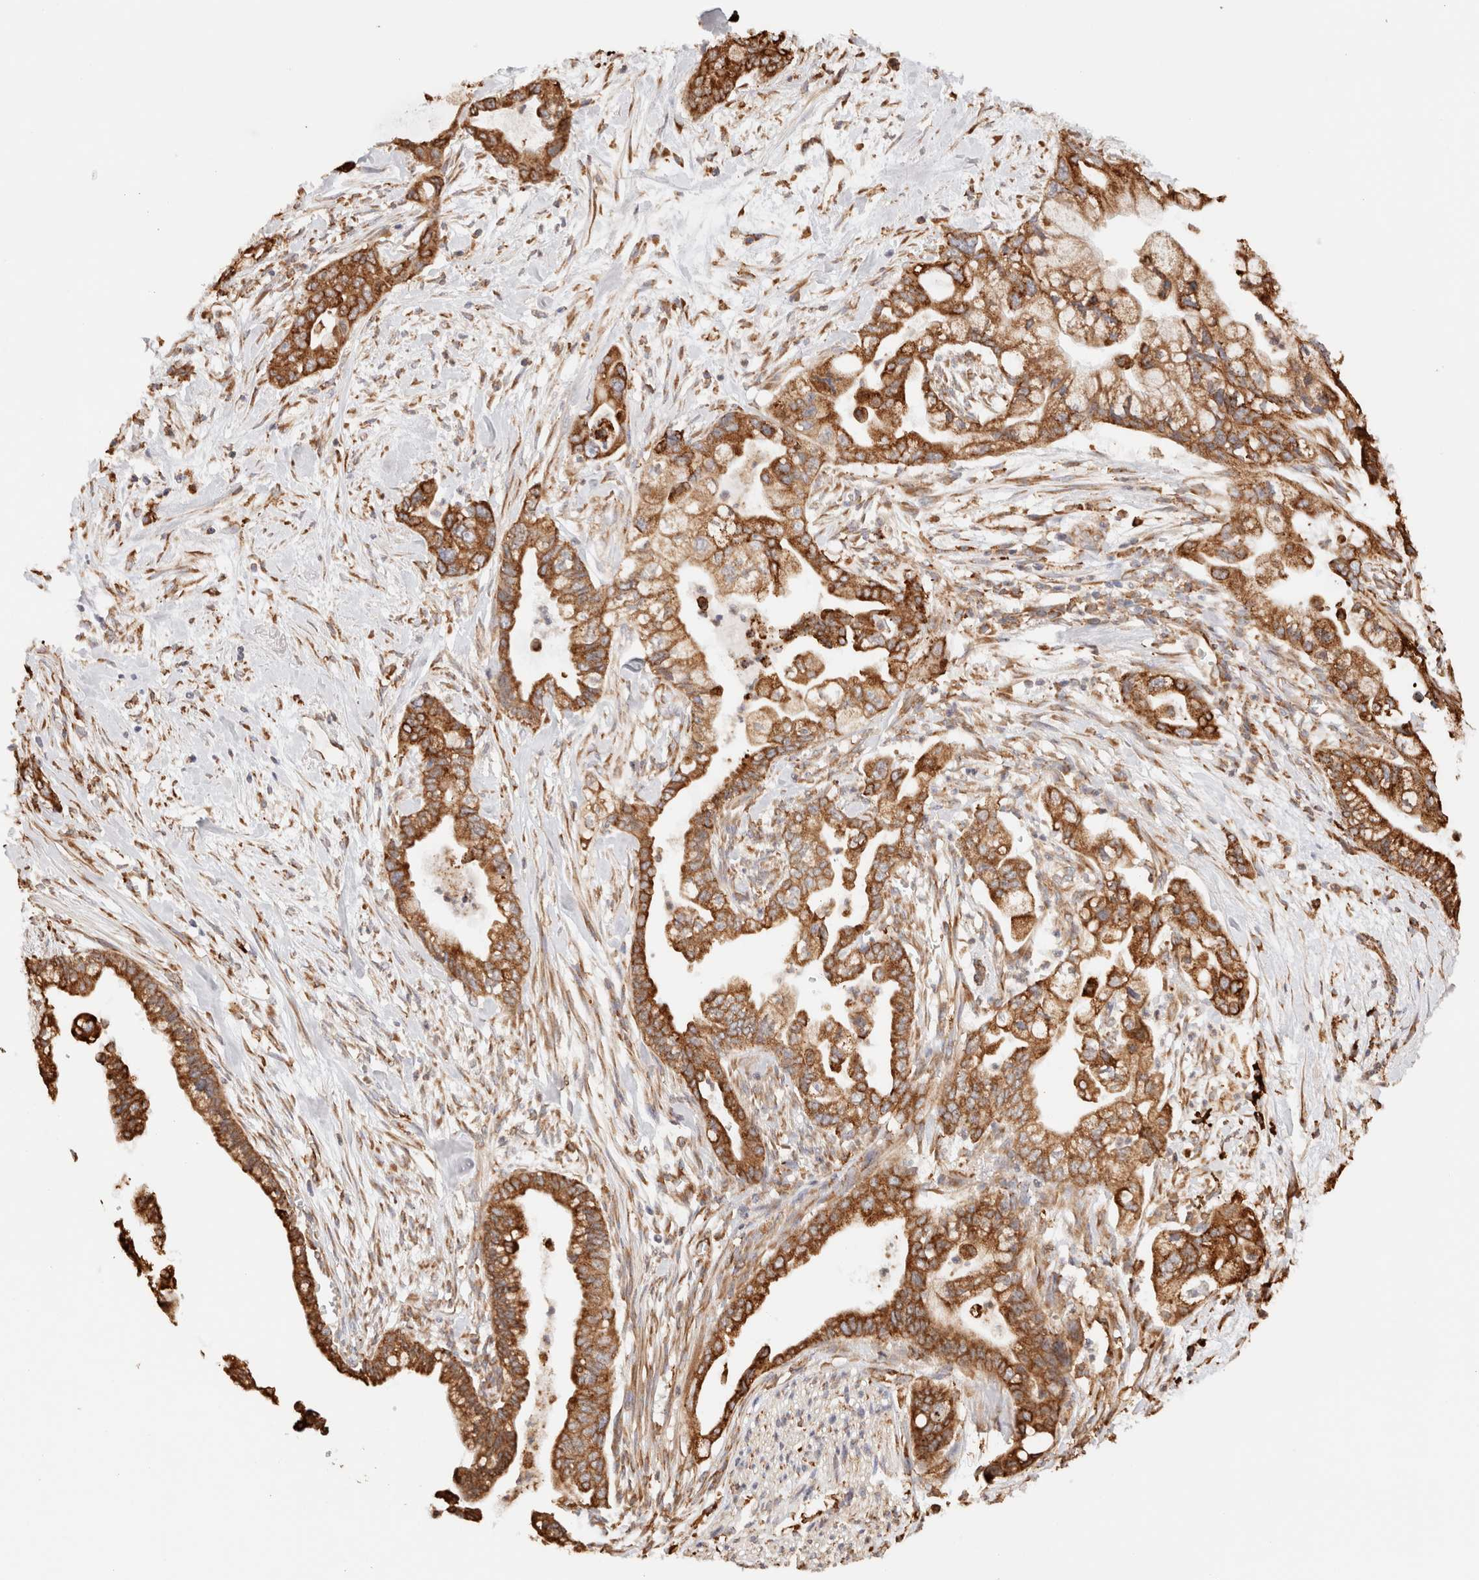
{"staining": {"intensity": "strong", "quantity": ">75%", "location": "cytoplasmic/membranous"}, "tissue": "pancreatic cancer", "cell_type": "Tumor cells", "image_type": "cancer", "snomed": [{"axis": "morphology", "description": "Adenocarcinoma, NOS"}, {"axis": "topography", "description": "Pancreas"}], "caption": "Pancreatic cancer tissue displays strong cytoplasmic/membranous staining in approximately >75% of tumor cells", "gene": "FER", "patient": {"sex": "male", "age": 70}}